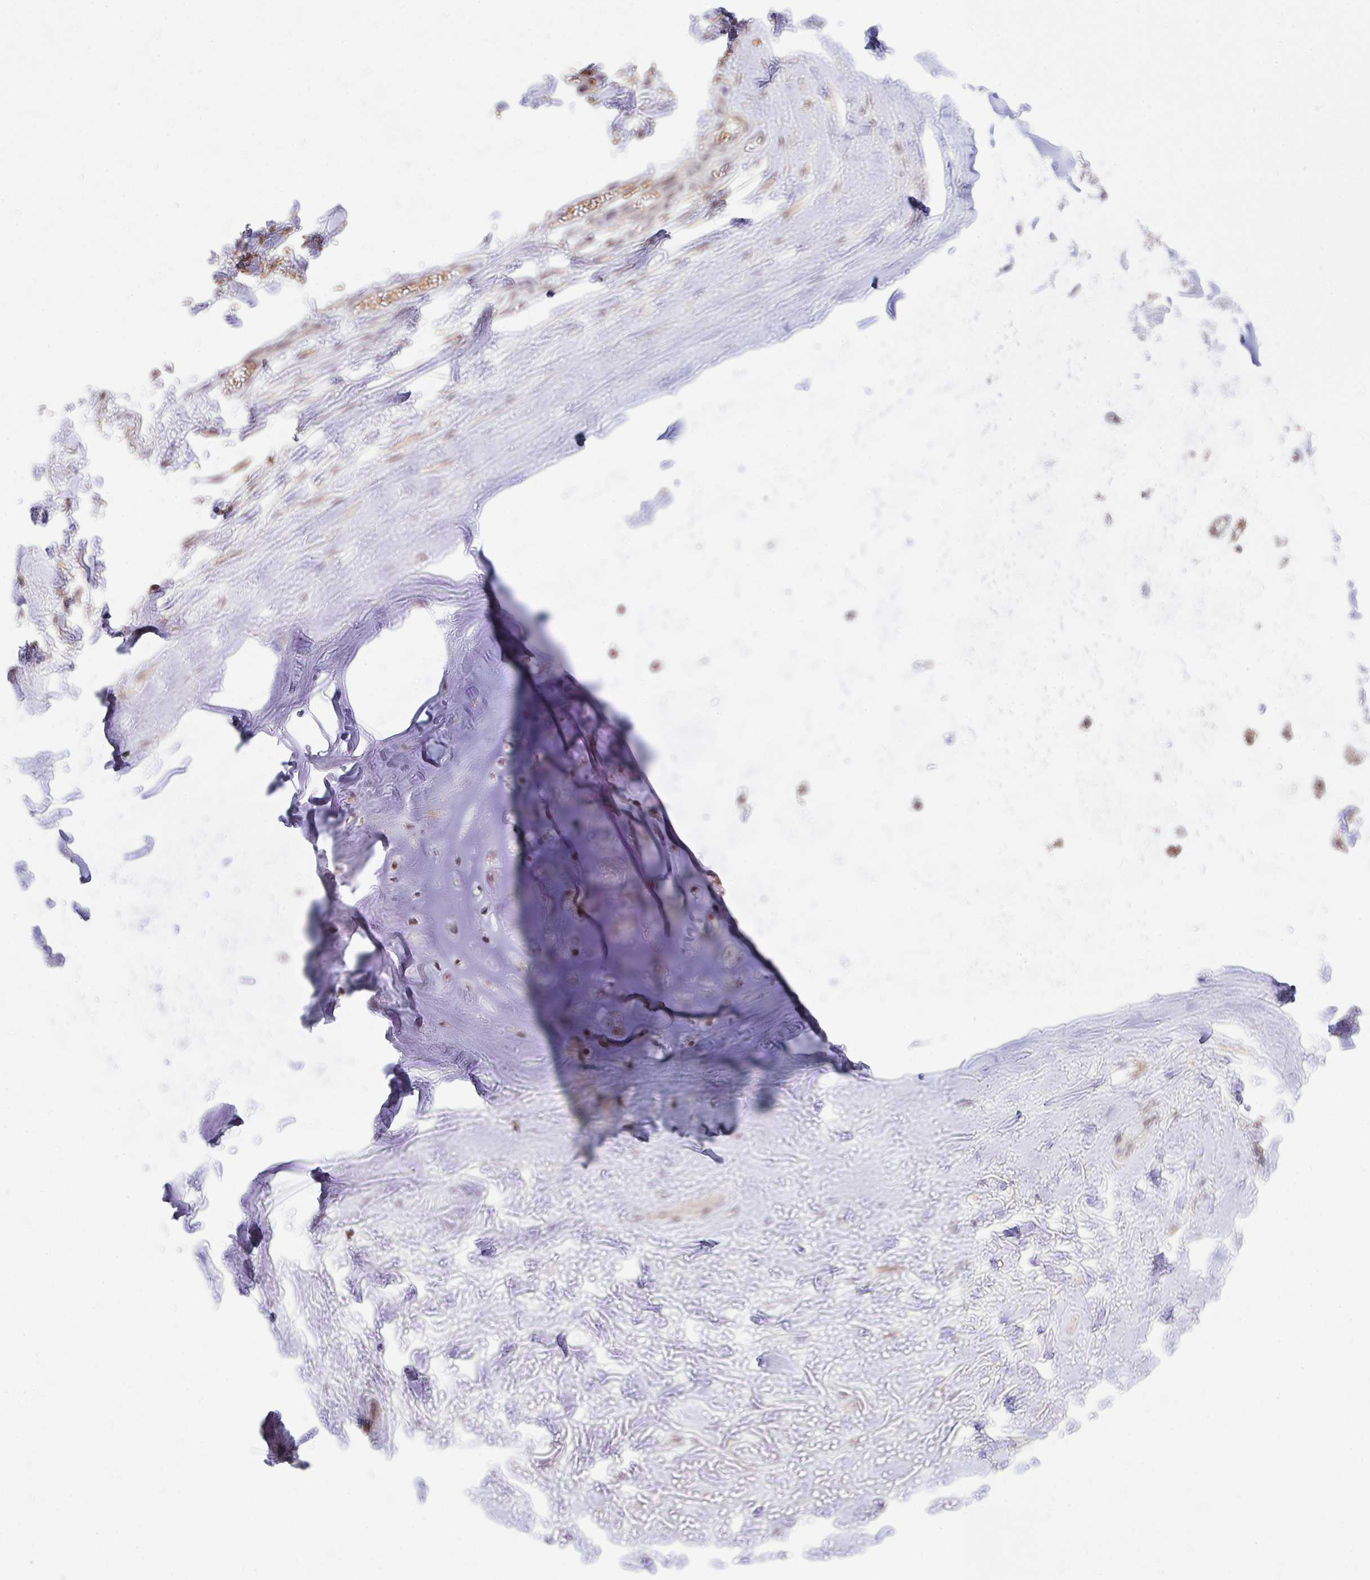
{"staining": {"intensity": "moderate", "quantity": ">75%", "location": "nuclear"}, "tissue": "soft tissue", "cell_type": "Chondrocytes", "image_type": "normal", "snomed": [{"axis": "morphology", "description": "Normal tissue, NOS"}, {"axis": "topography", "description": "Cartilage tissue"}, {"axis": "topography", "description": "Nasopharynx"}, {"axis": "topography", "description": "Thyroid gland"}], "caption": "Immunohistochemistry (DAB (3,3'-diaminobenzidine)) staining of benign soft tissue reveals moderate nuclear protein expression in approximately >75% of chondrocytes.", "gene": "SAP30", "patient": {"sex": "male", "age": 63}}